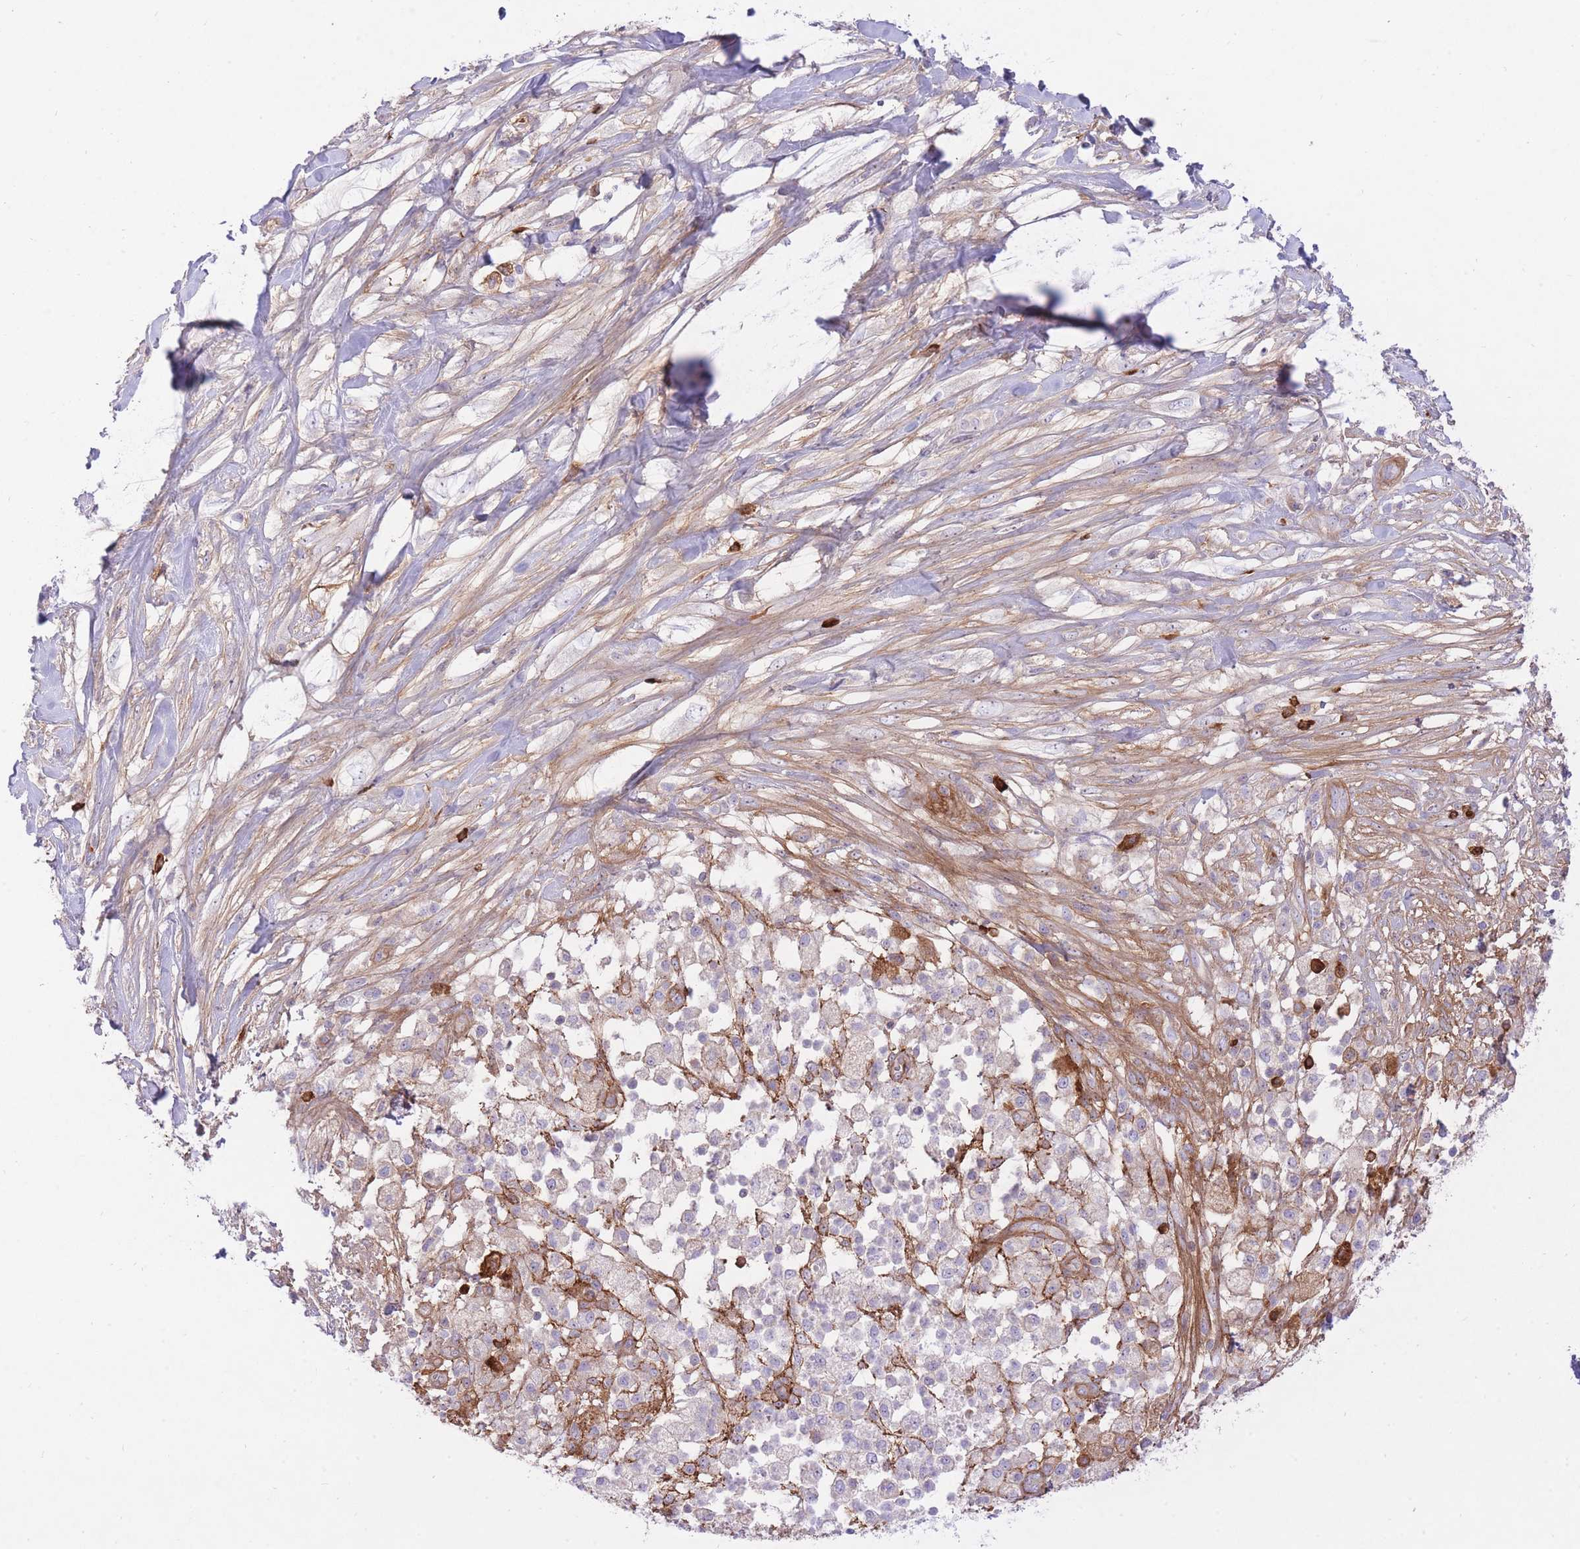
{"staining": {"intensity": "negative", "quantity": "none", "location": "none"}, "tissue": "pancreatic cancer", "cell_type": "Tumor cells", "image_type": "cancer", "snomed": [{"axis": "morphology", "description": "Adenocarcinoma, NOS"}, {"axis": "topography", "description": "Pancreas"}], "caption": "The immunohistochemistry (IHC) histopathology image has no significant expression in tumor cells of adenocarcinoma (pancreatic) tissue.", "gene": "HRG", "patient": {"sex": "female", "age": 72}}